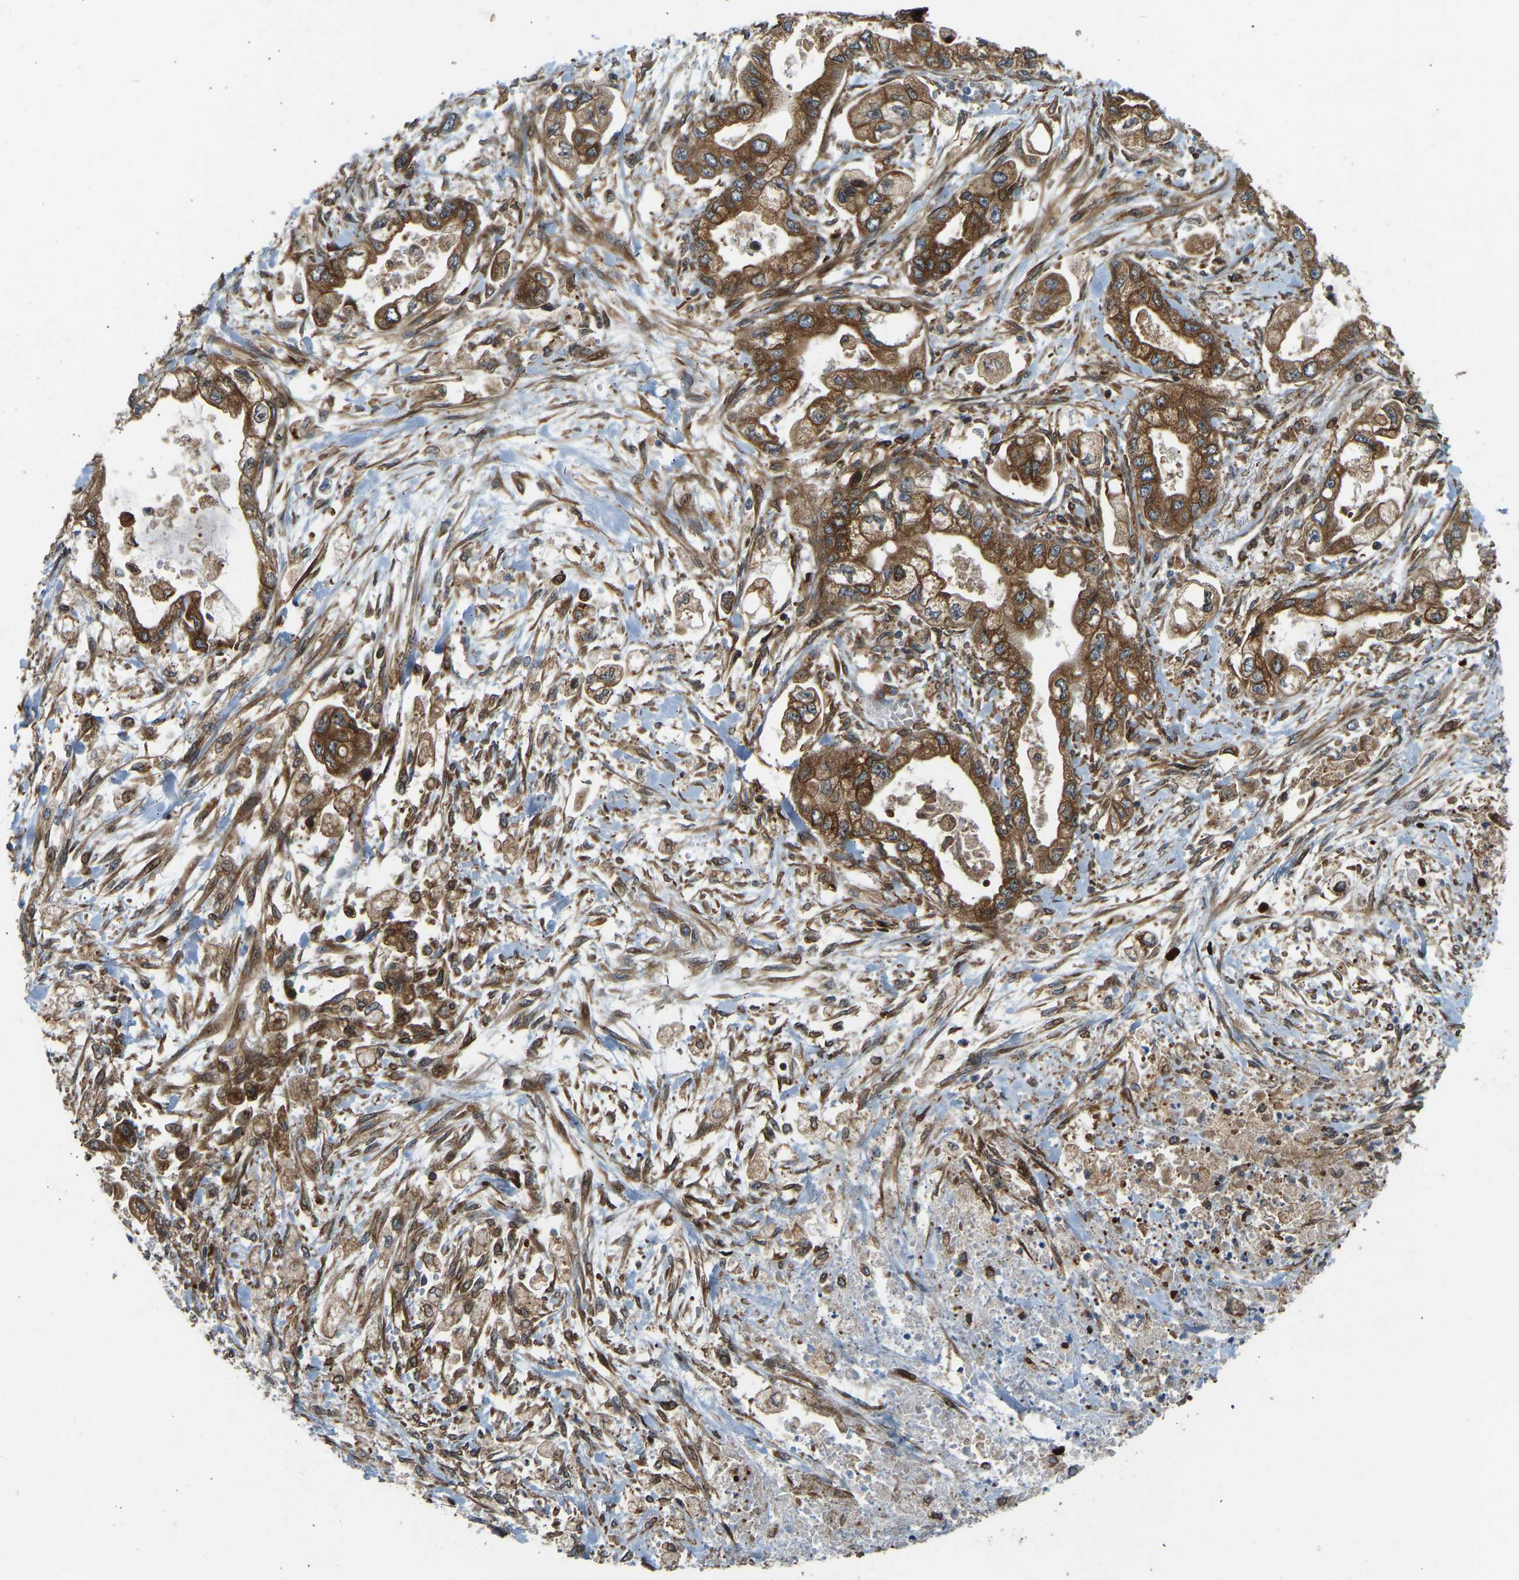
{"staining": {"intensity": "strong", "quantity": ">75%", "location": "cytoplasmic/membranous"}, "tissue": "stomach cancer", "cell_type": "Tumor cells", "image_type": "cancer", "snomed": [{"axis": "morphology", "description": "Normal tissue, NOS"}, {"axis": "morphology", "description": "Adenocarcinoma, NOS"}, {"axis": "topography", "description": "Stomach"}], "caption": "Stomach cancer was stained to show a protein in brown. There is high levels of strong cytoplasmic/membranous expression in about >75% of tumor cells. Using DAB (brown) and hematoxylin (blue) stains, captured at high magnification using brightfield microscopy.", "gene": "OS9", "patient": {"sex": "male", "age": 62}}